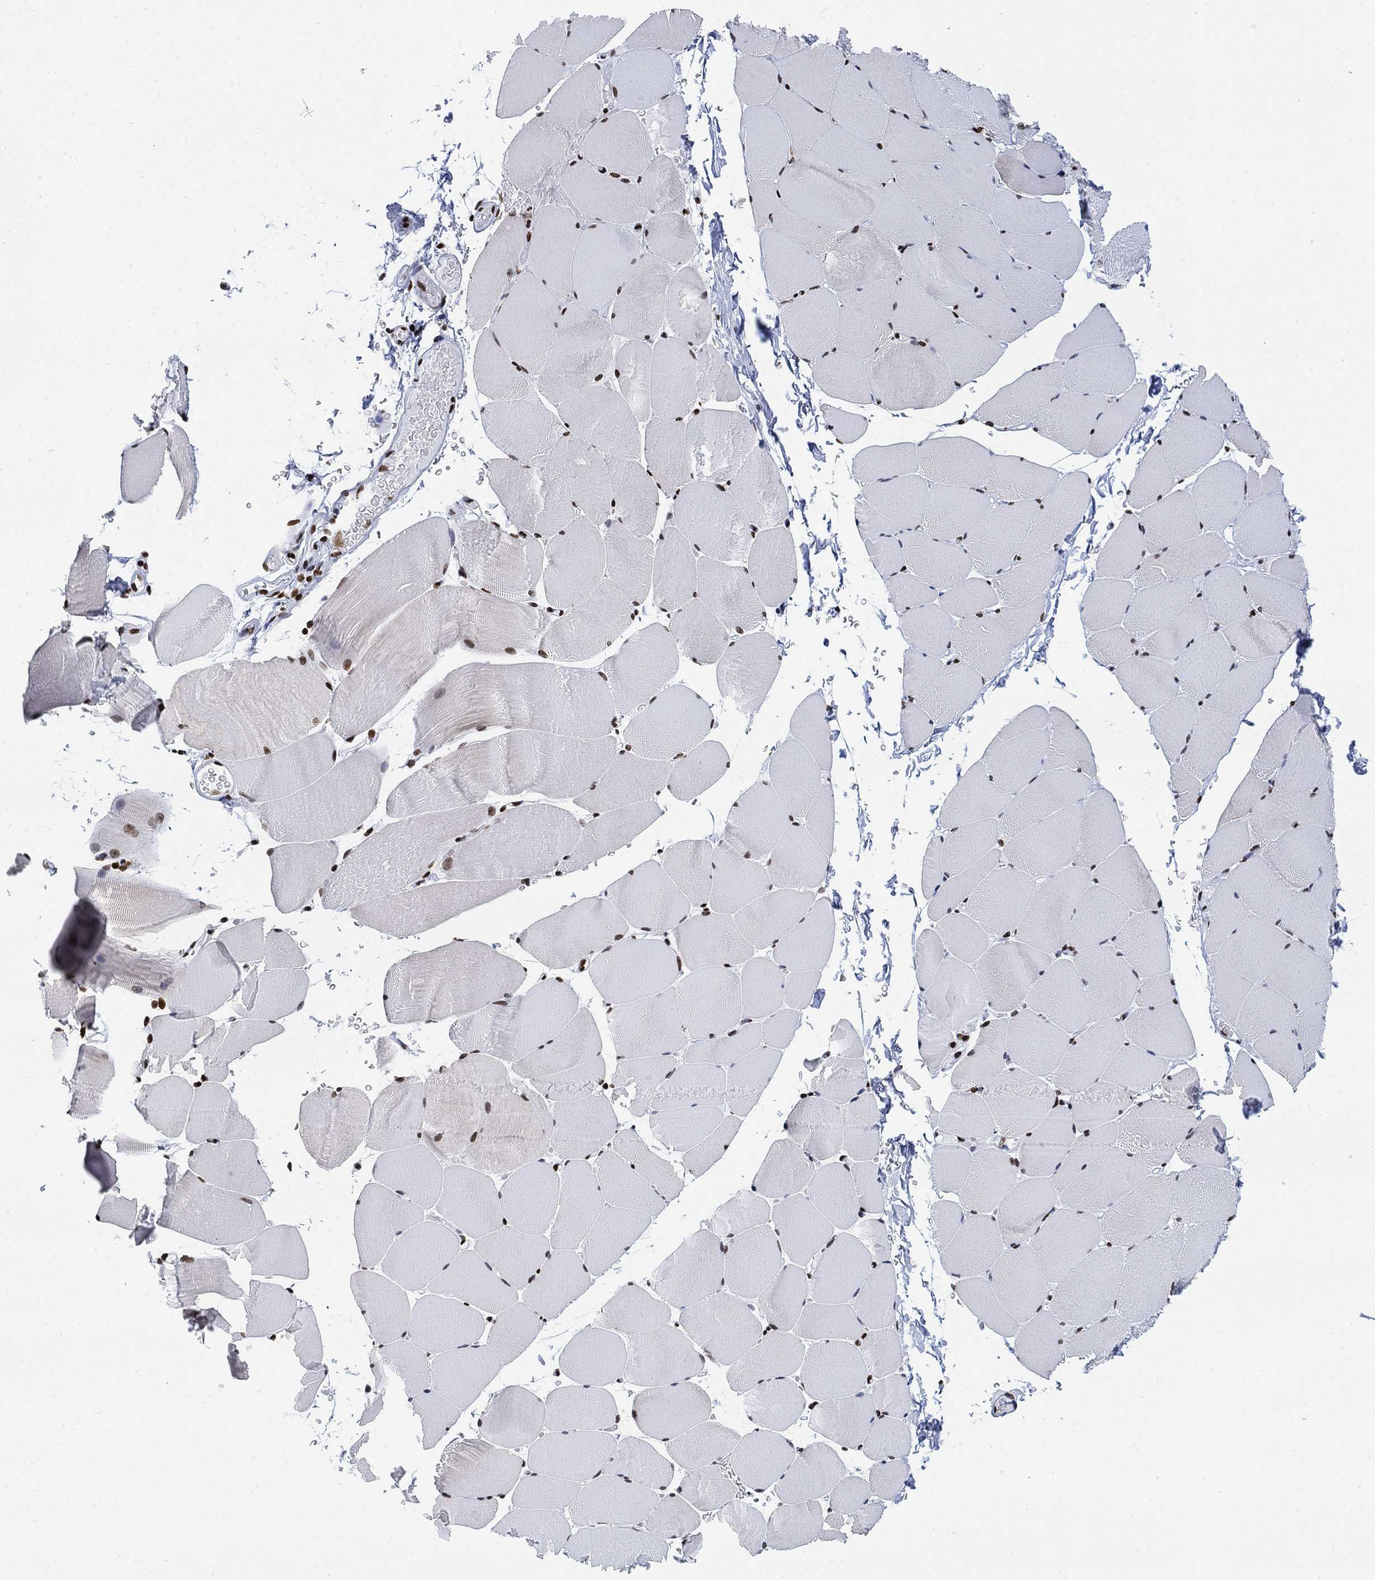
{"staining": {"intensity": "strong", "quantity": "25%-75%", "location": "nuclear"}, "tissue": "skeletal muscle", "cell_type": "Myocytes", "image_type": "normal", "snomed": [{"axis": "morphology", "description": "Normal tissue, NOS"}, {"axis": "topography", "description": "Skeletal muscle"}], "caption": "Myocytes exhibit high levels of strong nuclear positivity in about 25%-75% of cells in unremarkable skeletal muscle.", "gene": "H1", "patient": {"sex": "female", "age": 37}}